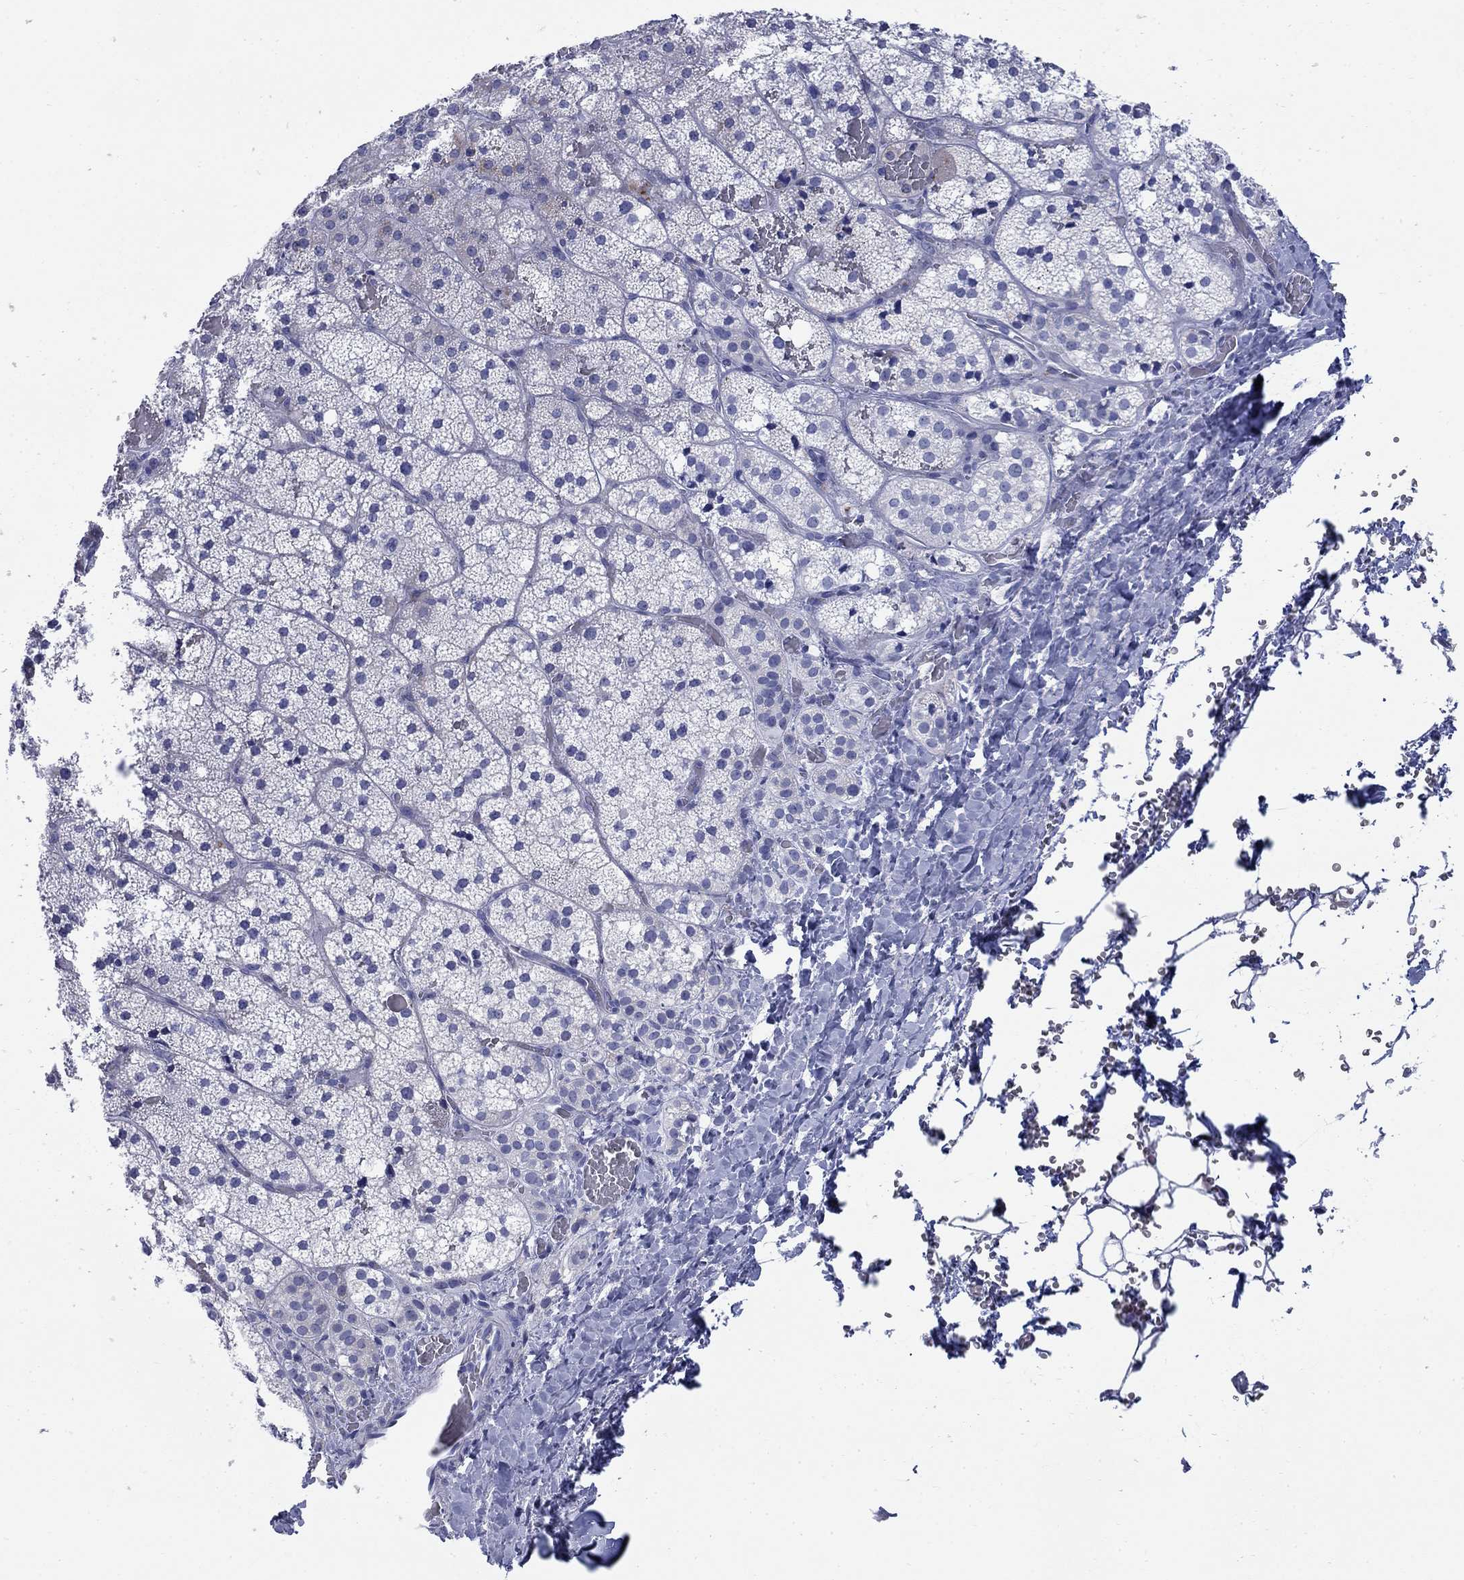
{"staining": {"intensity": "moderate", "quantity": "<25%", "location": "cytoplasmic/membranous"}, "tissue": "adrenal gland", "cell_type": "Glandular cells", "image_type": "normal", "snomed": [{"axis": "morphology", "description": "Normal tissue, NOS"}, {"axis": "topography", "description": "Adrenal gland"}], "caption": "Immunohistochemical staining of unremarkable human adrenal gland demonstrates <25% levels of moderate cytoplasmic/membranous protein staining in about <25% of glandular cells.", "gene": "IGF2BP3", "patient": {"sex": "male", "age": 53}}